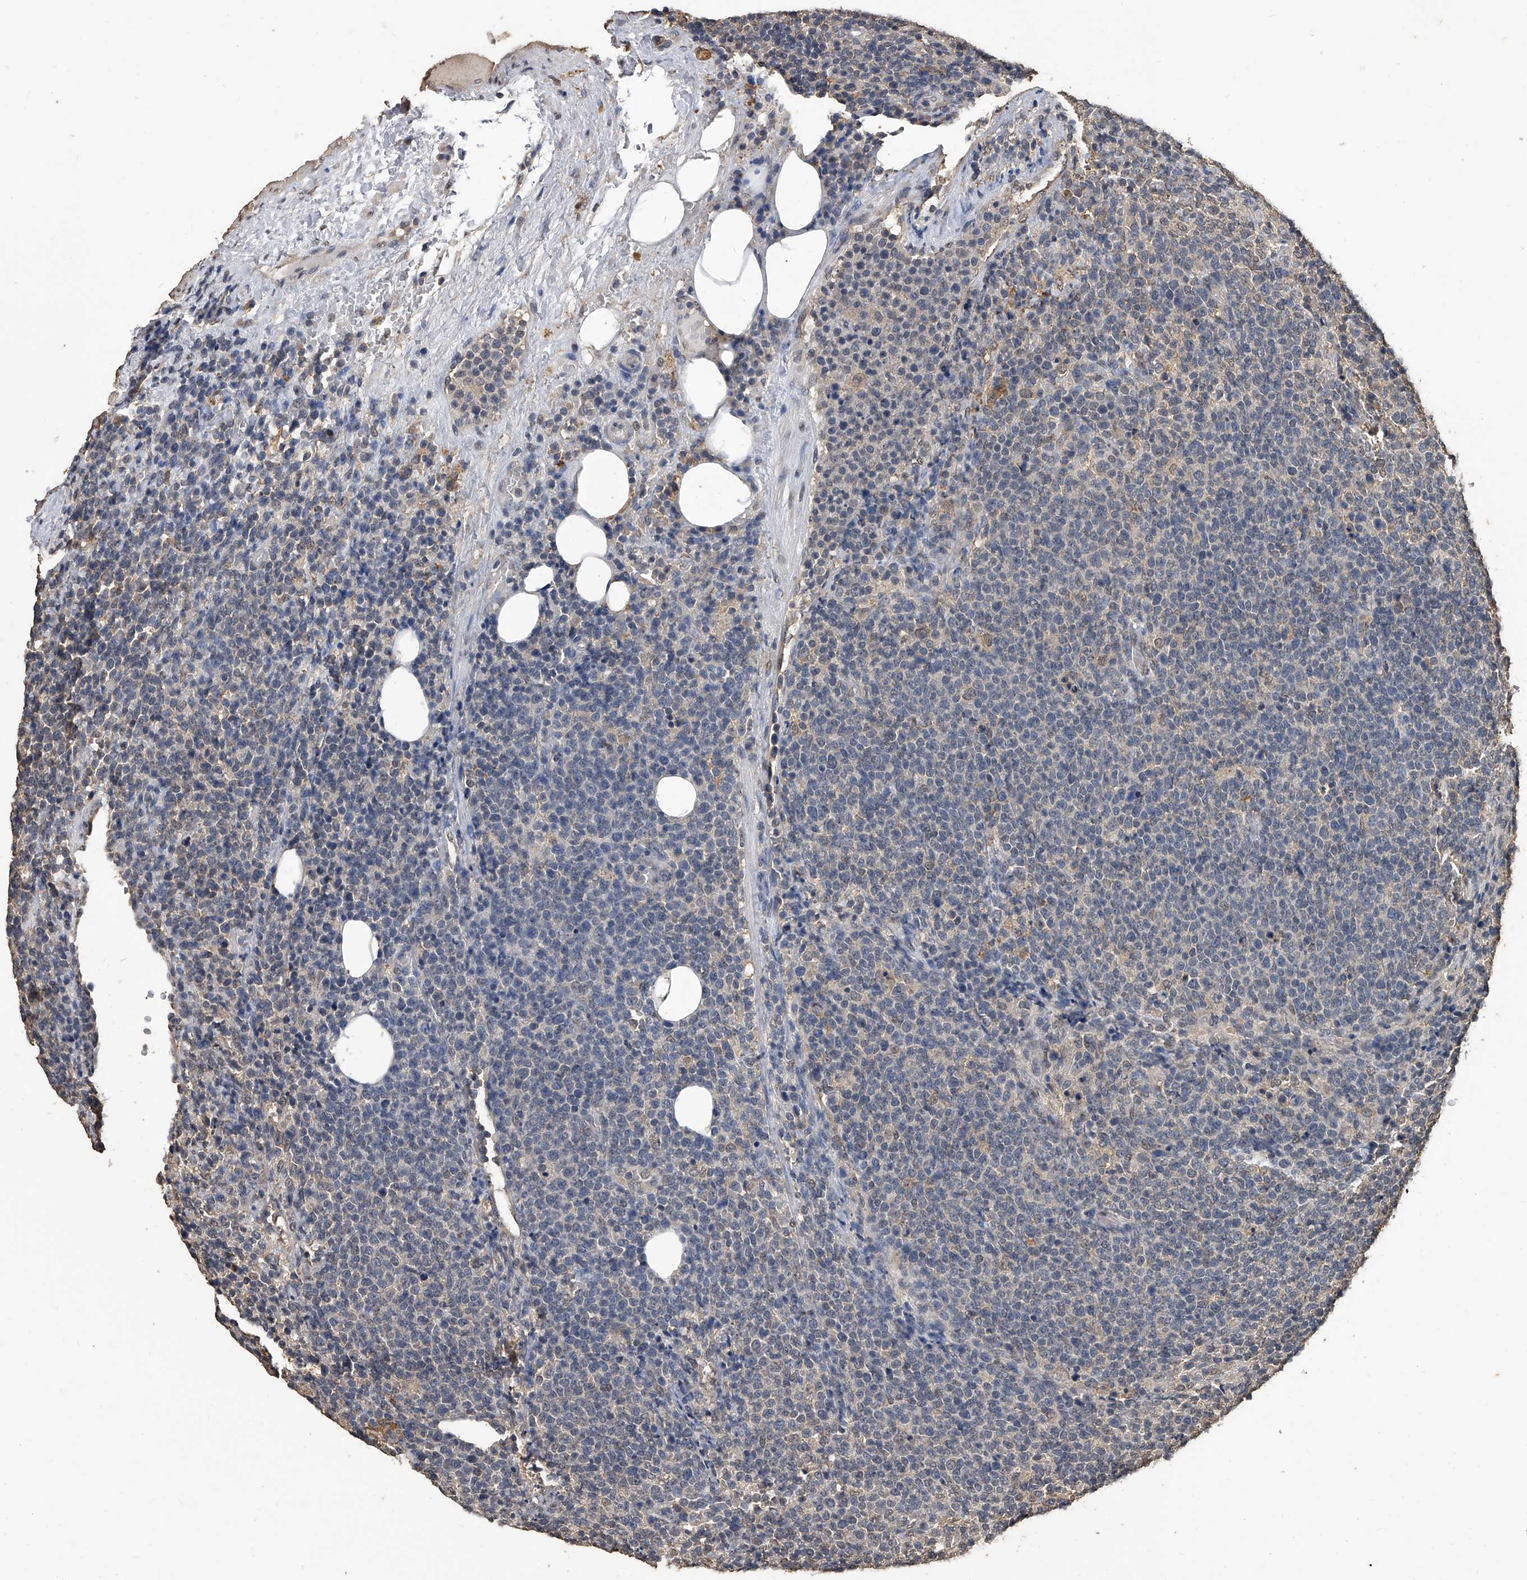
{"staining": {"intensity": "negative", "quantity": "none", "location": "none"}, "tissue": "lymphoma", "cell_type": "Tumor cells", "image_type": "cancer", "snomed": [{"axis": "morphology", "description": "Malignant lymphoma, non-Hodgkin's type, High grade"}, {"axis": "topography", "description": "Lymph node"}], "caption": "A histopathology image of human lymphoma is negative for staining in tumor cells.", "gene": "FBXL4", "patient": {"sex": "male", "age": 61}}